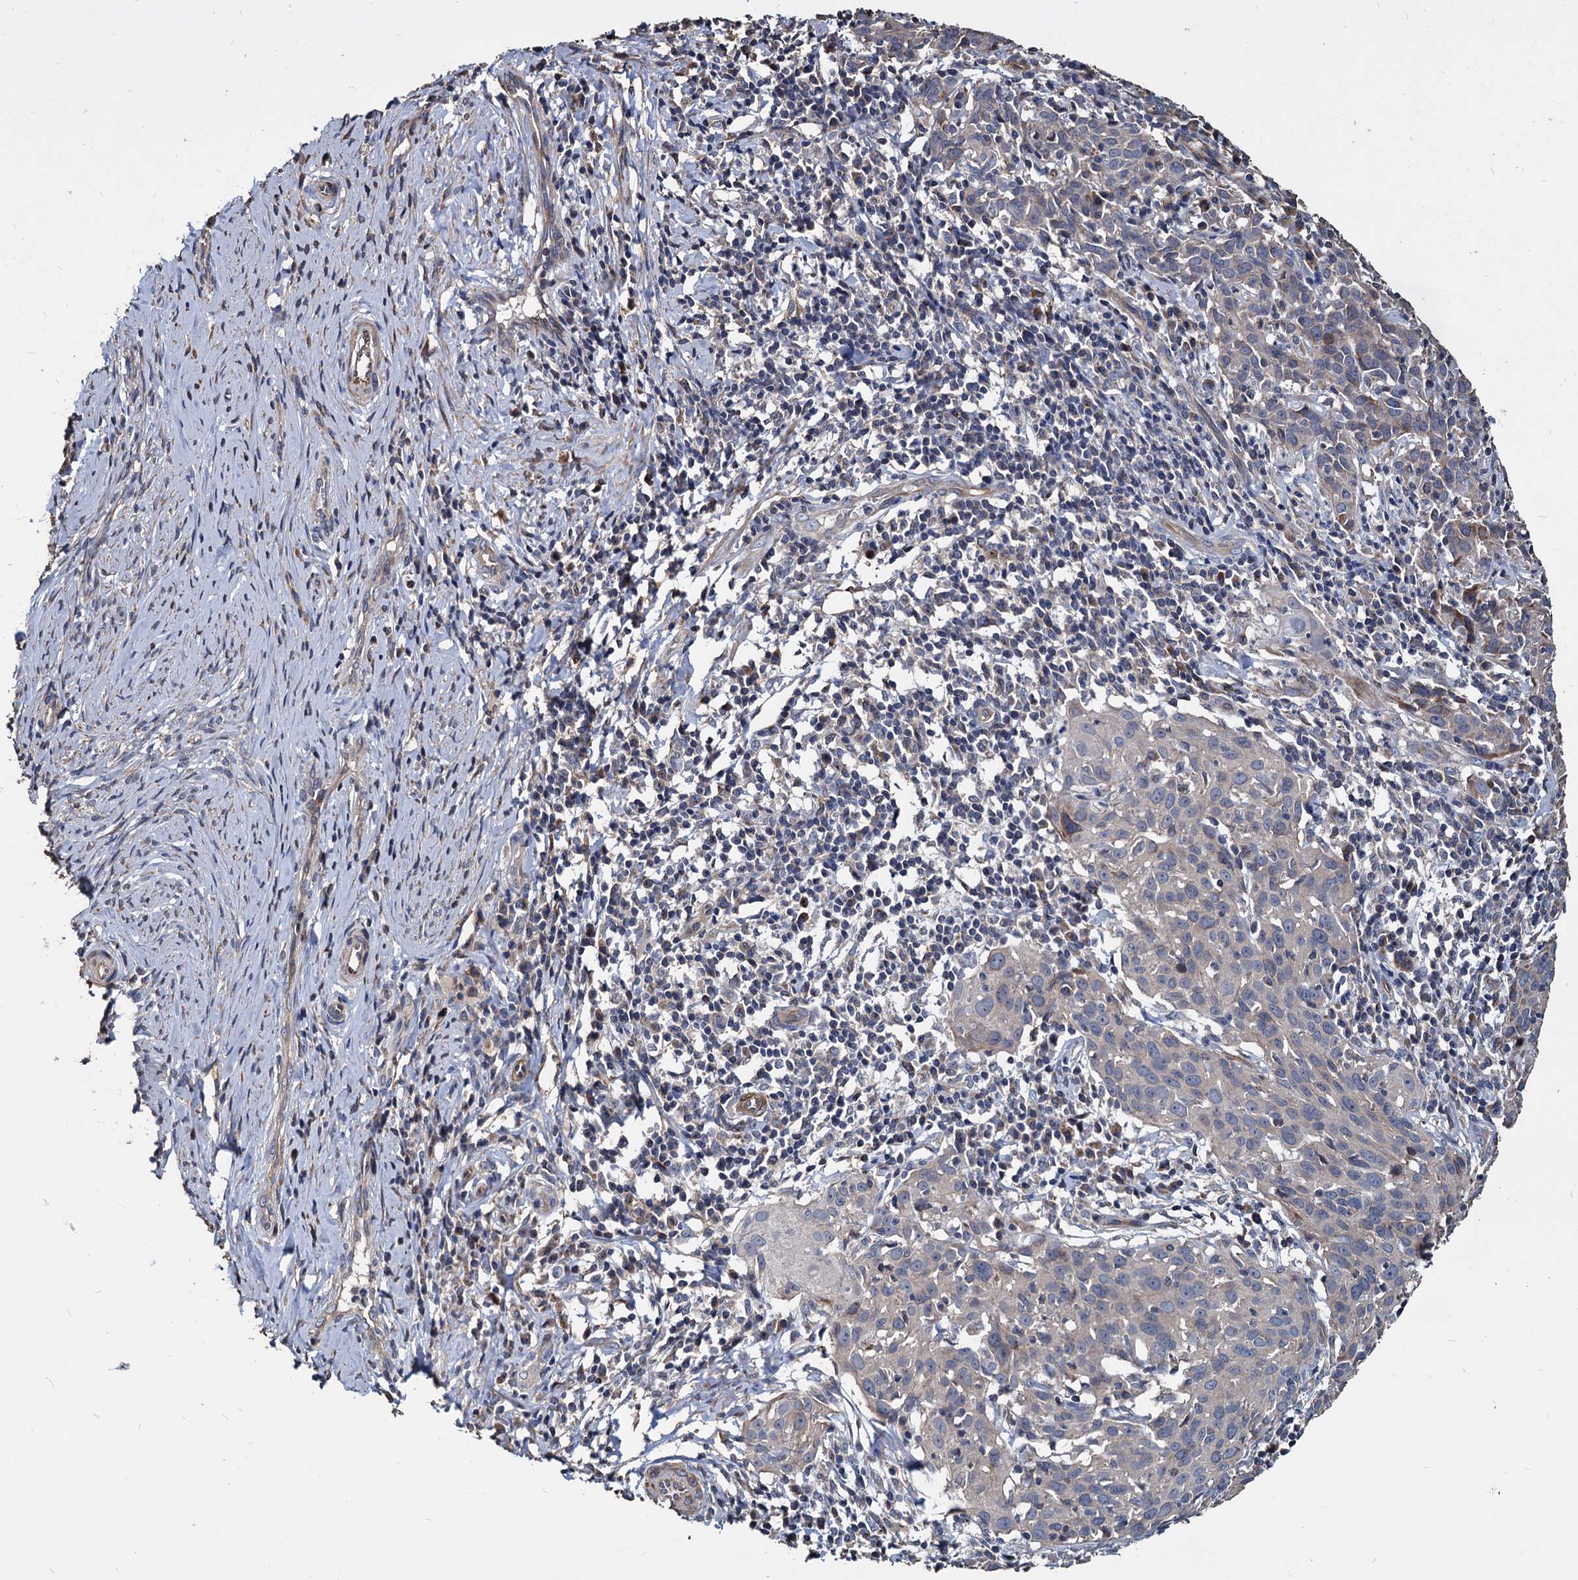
{"staining": {"intensity": "negative", "quantity": "none", "location": "none"}, "tissue": "cervical cancer", "cell_type": "Tumor cells", "image_type": "cancer", "snomed": [{"axis": "morphology", "description": "Squamous cell carcinoma, NOS"}, {"axis": "topography", "description": "Cervix"}], "caption": "Photomicrograph shows no protein expression in tumor cells of cervical cancer (squamous cell carcinoma) tissue.", "gene": "DEPDC4", "patient": {"sex": "female", "age": 50}}